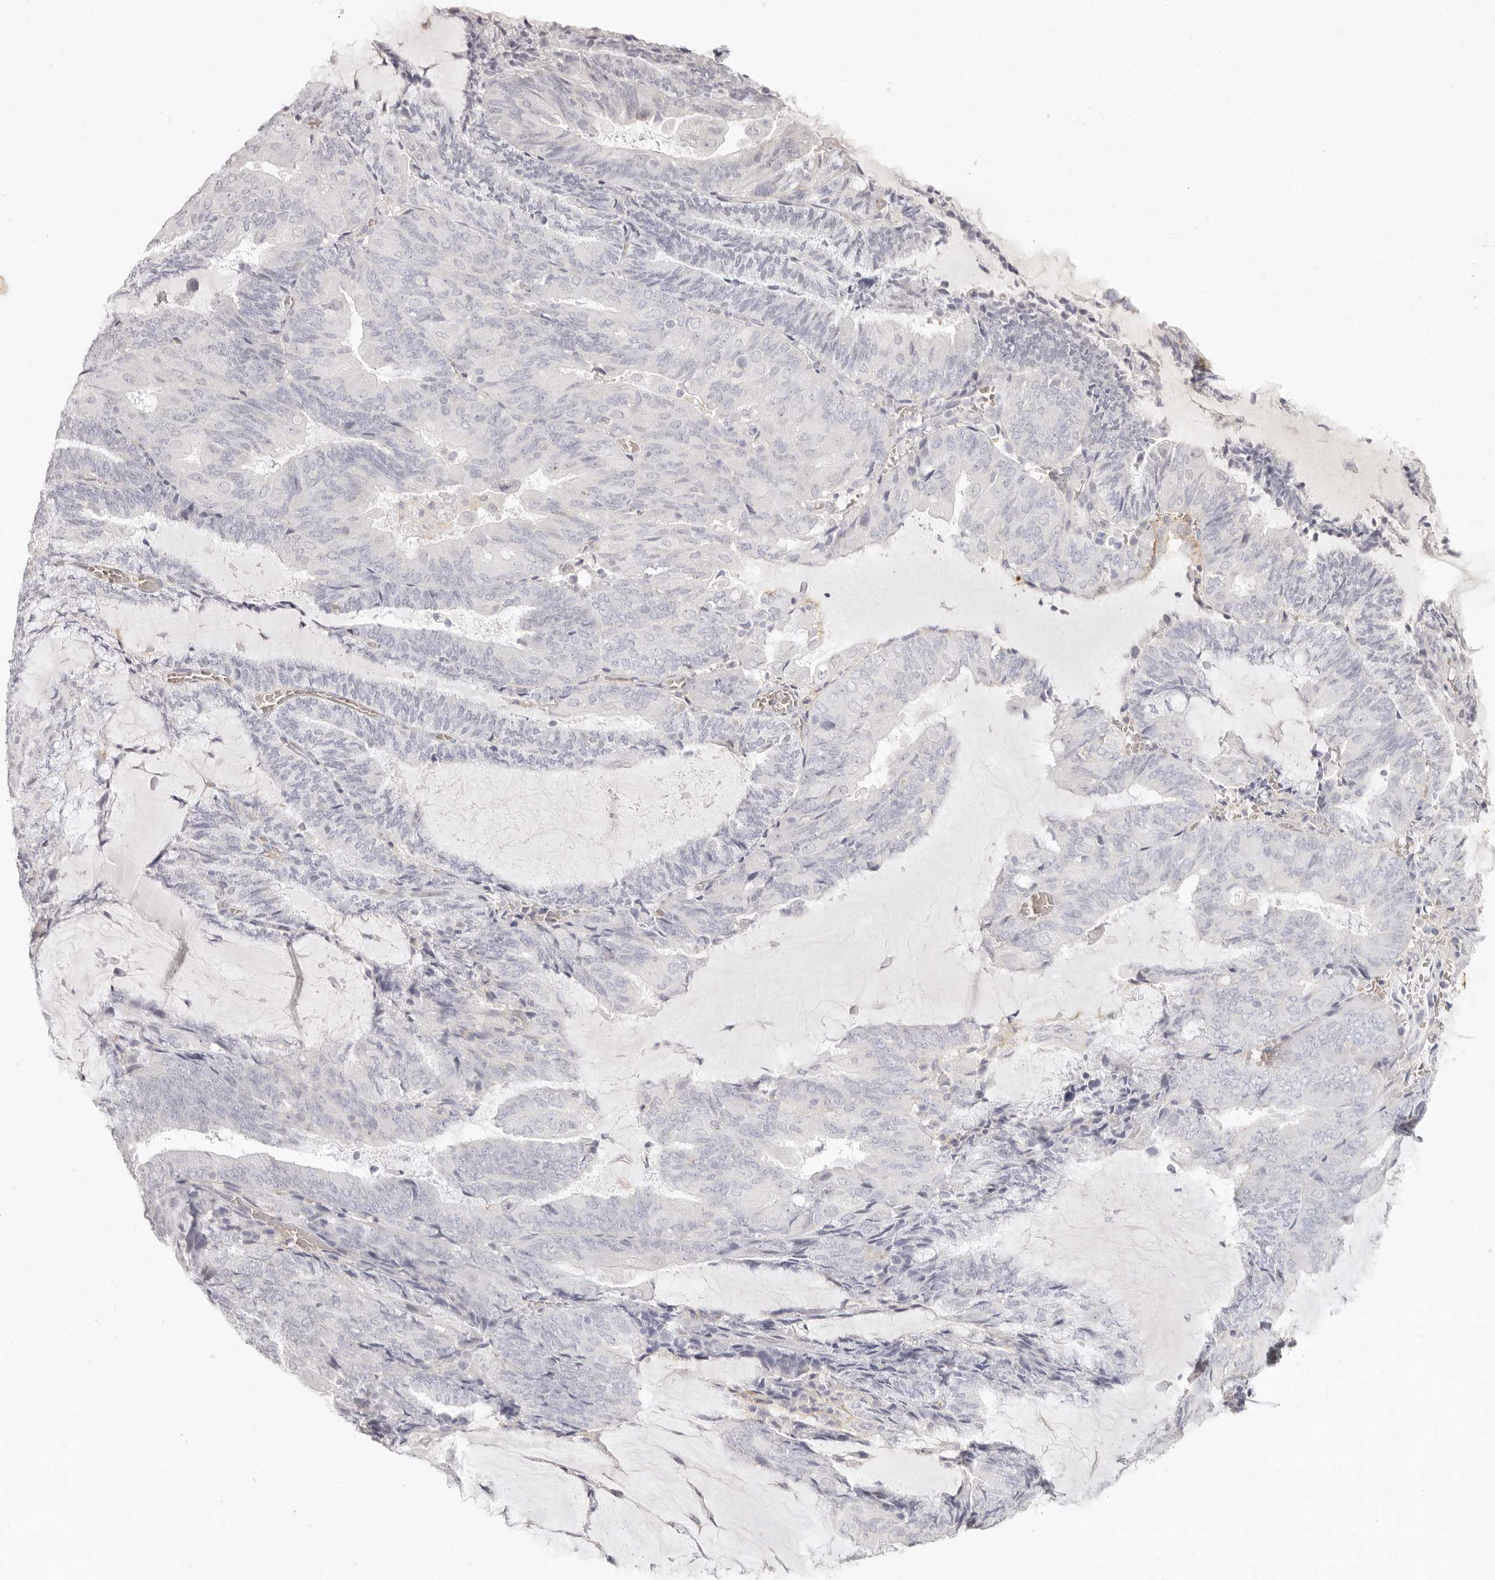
{"staining": {"intensity": "negative", "quantity": "none", "location": "none"}, "tissue": "endometrial cancer", "cell_type": "Tumor cells", "image_type": "cancer", "snomed": [{"axis": "morphology", "description": "Adenocarcinoma, NOS"}, {"axis": "topography", "description": "Endometrium"}], "caption": "This is an IHC histopathology image of endometrial cancer (adenocarcinoma). There is no expression in tumor cells.", "gene": "NIBAN1", "patient": {"sex": "female", "age": 81}}